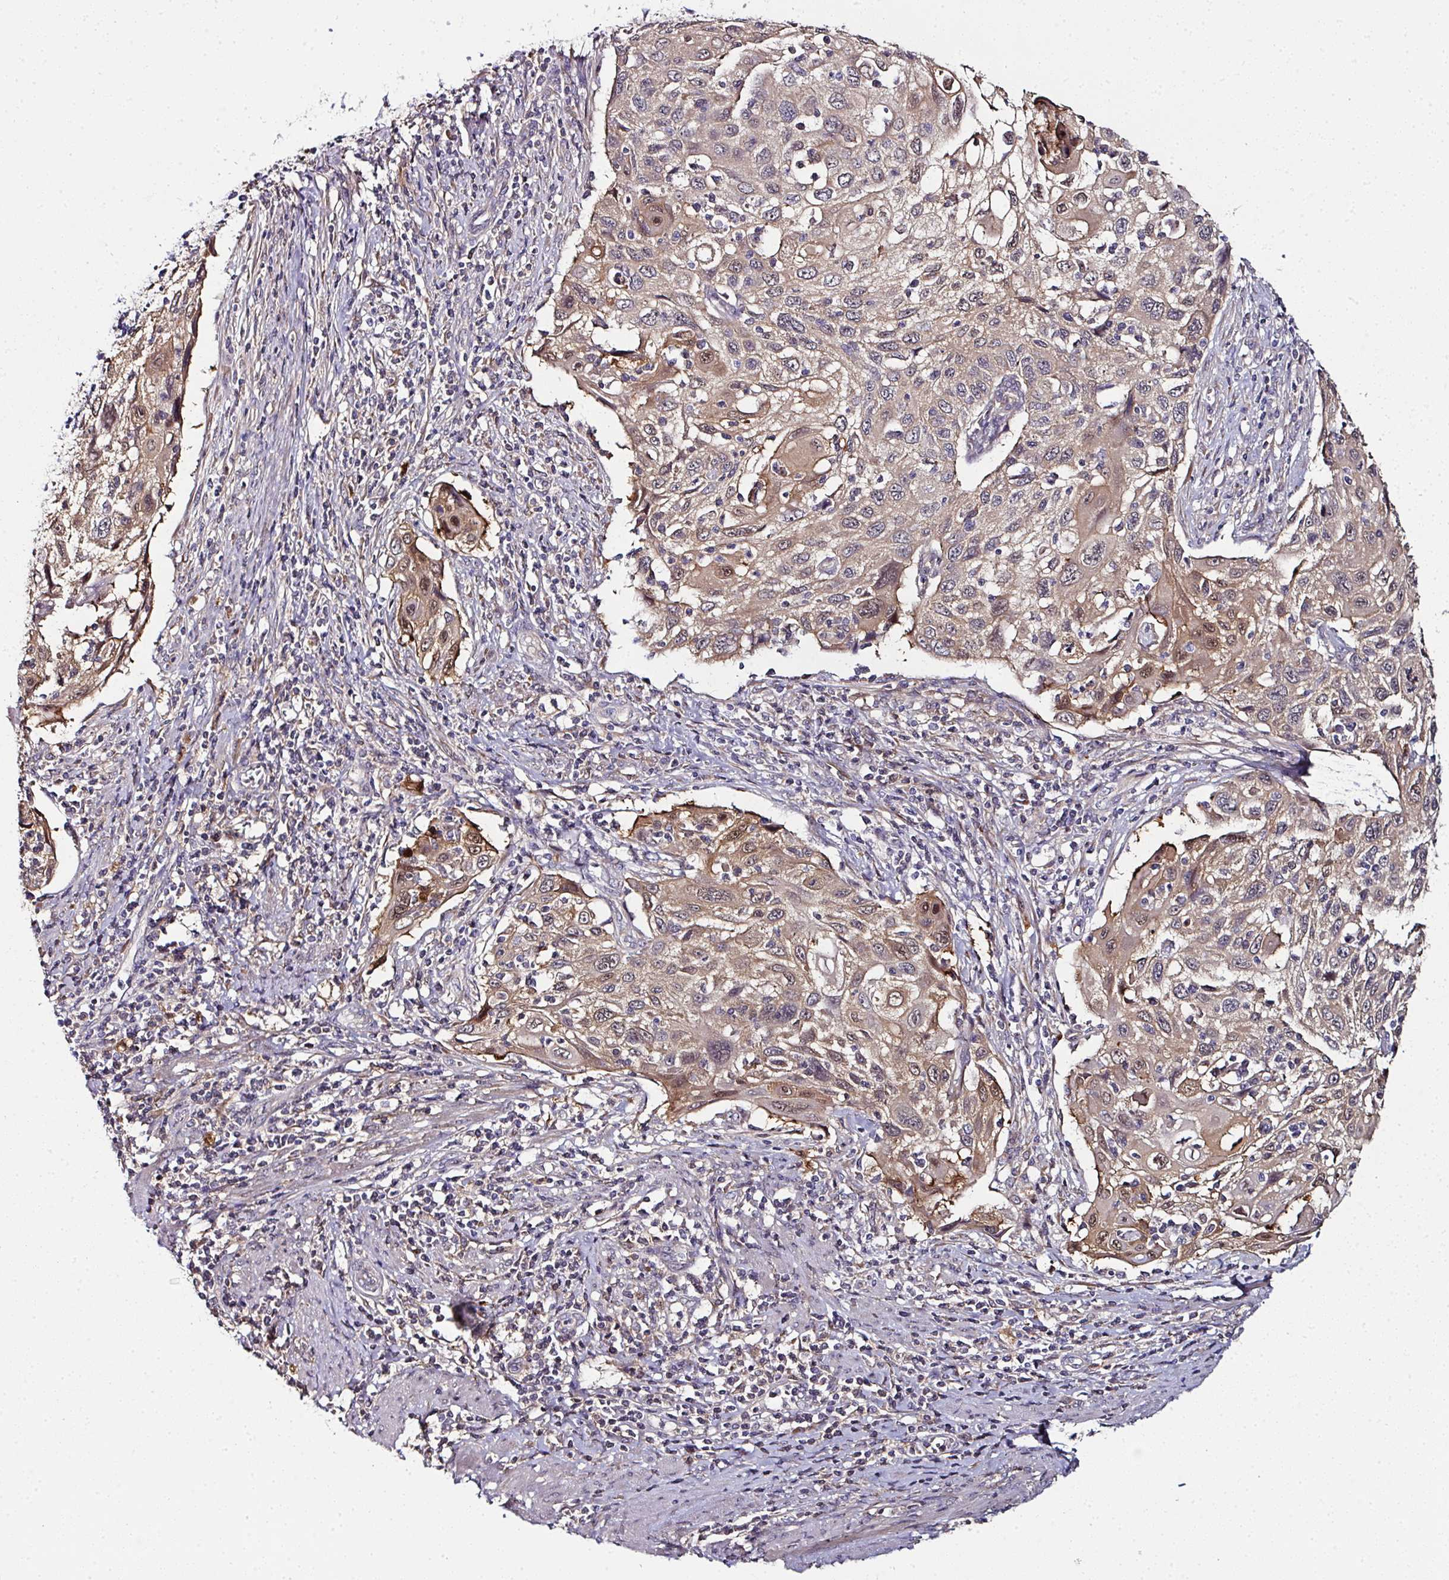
{"staining": {"intensity": "moderate", "quantity": "25%-75%", "location": "cytoplasmic/membranous"}, "tissue": "cervical cancer", "cell_type": "Tumor cells", "image_type": "cancer", "snomed": [{"axis": "morphology", "description": "Squamous cell carcinoma, NOS"}, {"axis": "topography", "description": "Cervix"}], "caption": "There is medium levels of moderate cytoplasmic/membranous expression in tumor cells of cervical squamous cell carcinoma, as demonstrated by immunohistochemical staining (brown color).", "gene": "CTDSP2", "patient": {"sex": "female", "age": 70}}